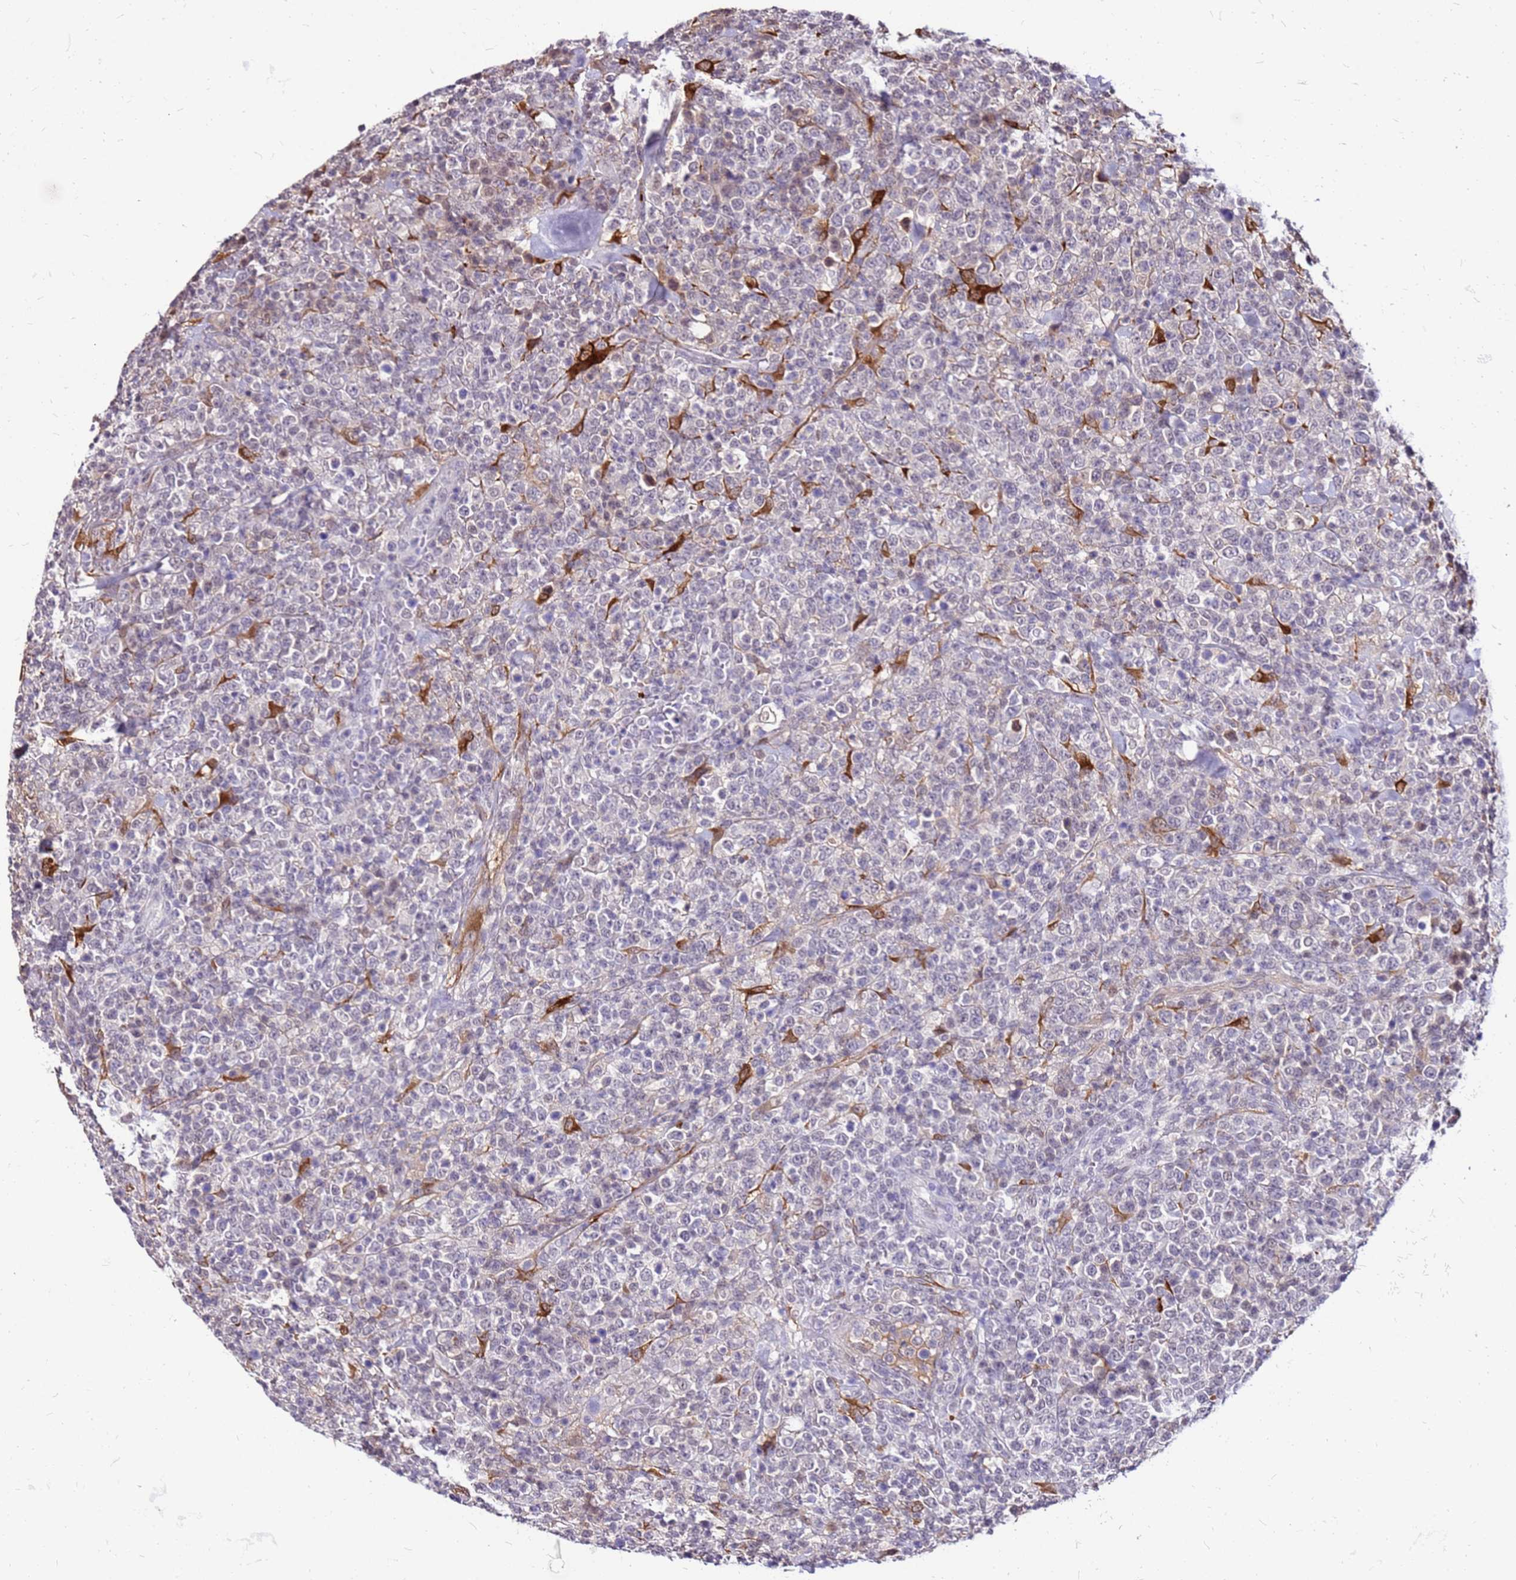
{"staining": {"intensity": "negative", "quantity": "none", "location": "none"}, "tissue": "lymphoma", "cell_type": "Tumor cells", "image_type": "cancer", "snomed": [{"axis": "morphology", "description": "Malignant lymphoma, non-Hodgkin's type, High grade"}, {"axis": "topography", "description": "Colon"}], "caption": "Protein analysis of high-grade malignant lymphoma, non-Hodgkin's type demonstrates no significant staining in tumor cells.", "gene": "ALDH1A3", "patient": {"sex": "female", "age": 53}}